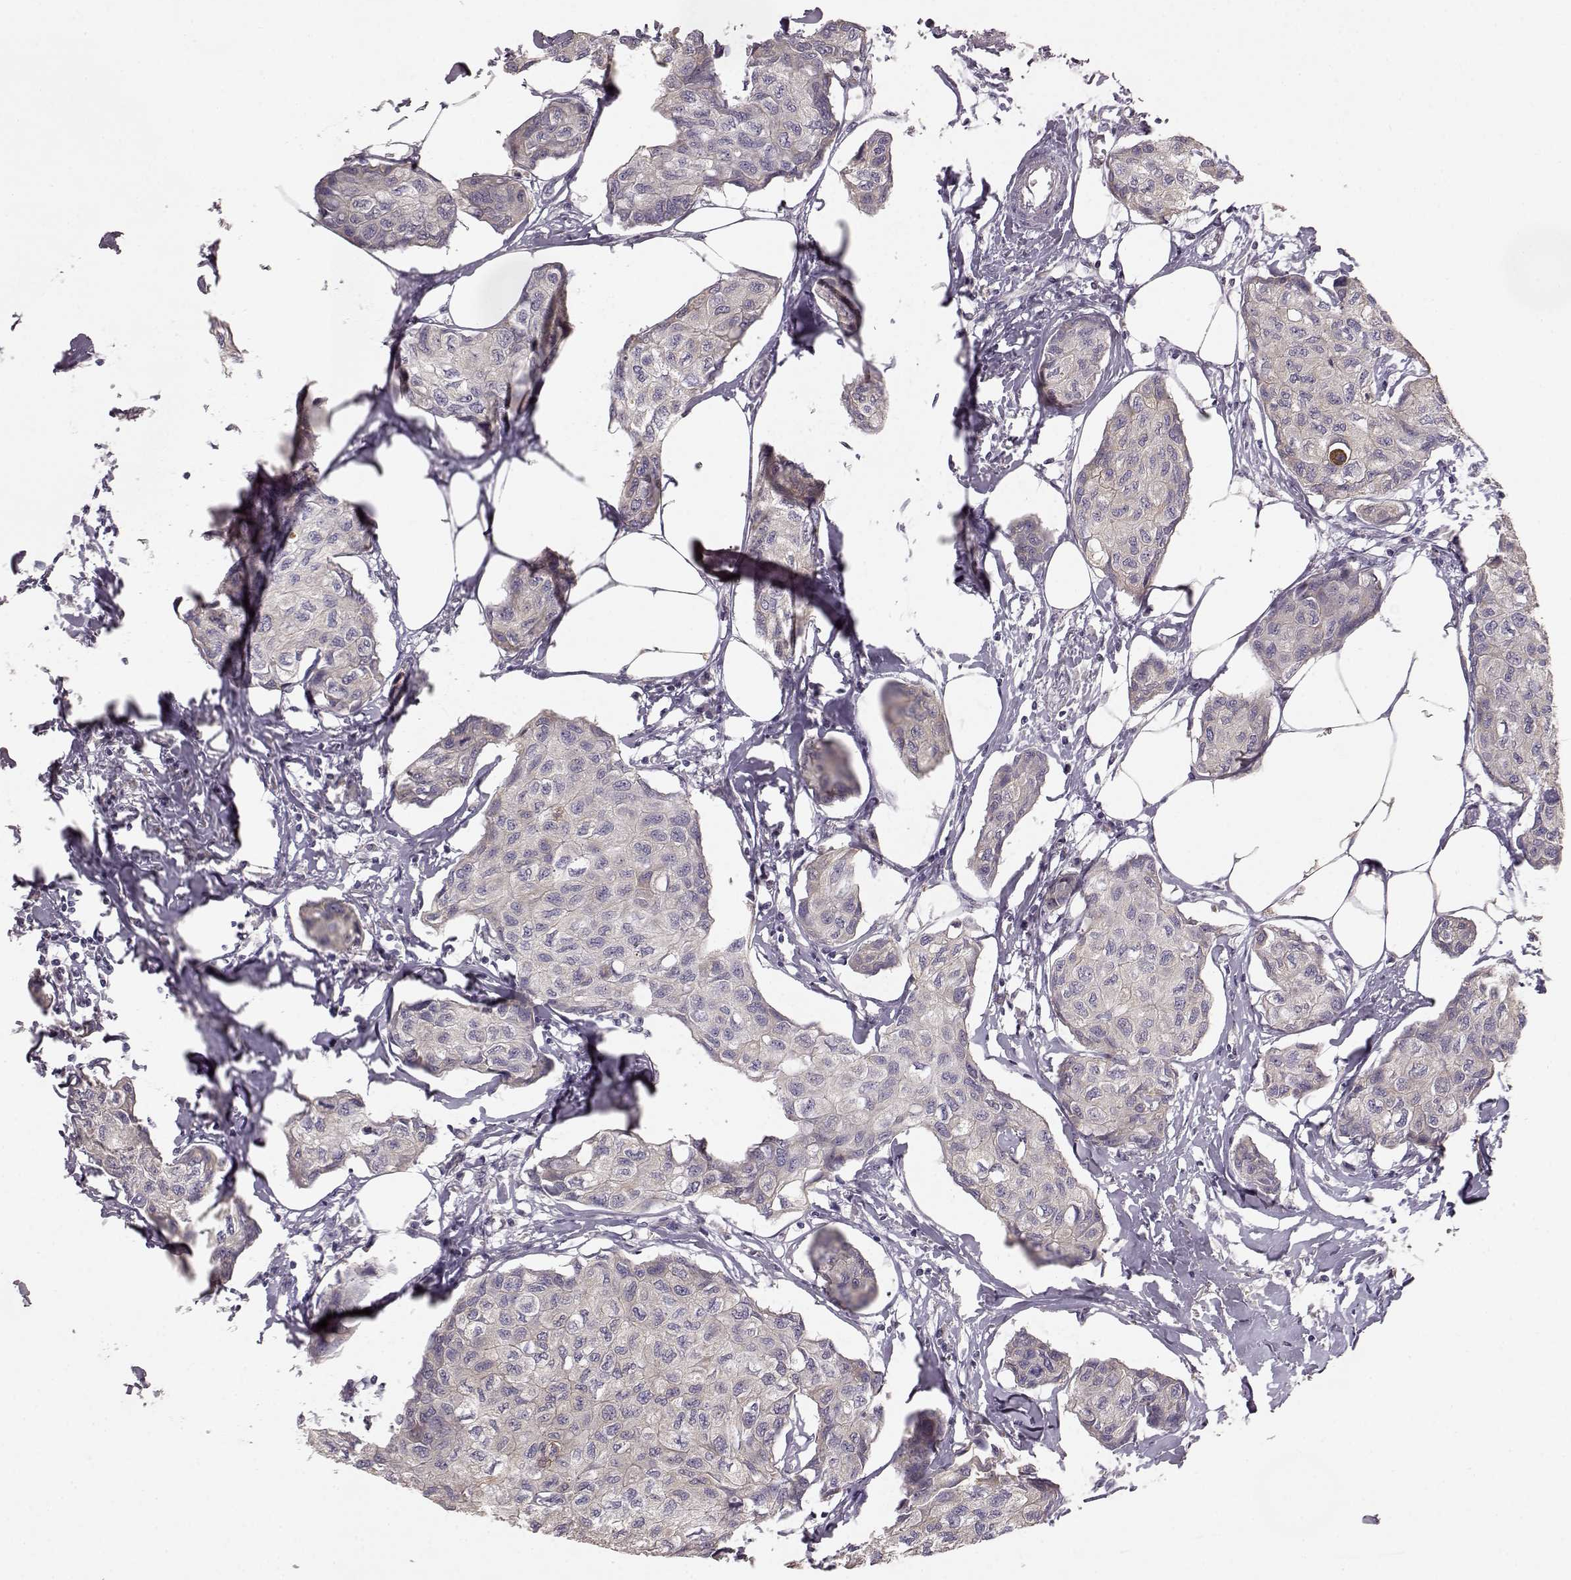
{"staining": {"intensity": "negative", "quantity": "none", "location": "none"}, "tissue": "breast cancer", "cell_type": "Tumor cells", "image_type": "cancer", "snomed": [{"axis": "morphology", "description": "Duct carcinoma"}, {"axis": "topography", "description": "Breast"}], "caption": "High magnification brightfield microscopy of breast intraductal carcinoma stained with DAB (3,3'-diaminobenzidine) (brown) and counterstained with hematoxylin (blue): tumor cells show no significant positivity. (Stains: DAB immunohistochemistry (IHC) with hematoxylin counter stain, Microscopy: brightfield microscopy at high magnification).", "gene": "GHR", "patient": {"sex": "female", "age": 80}}